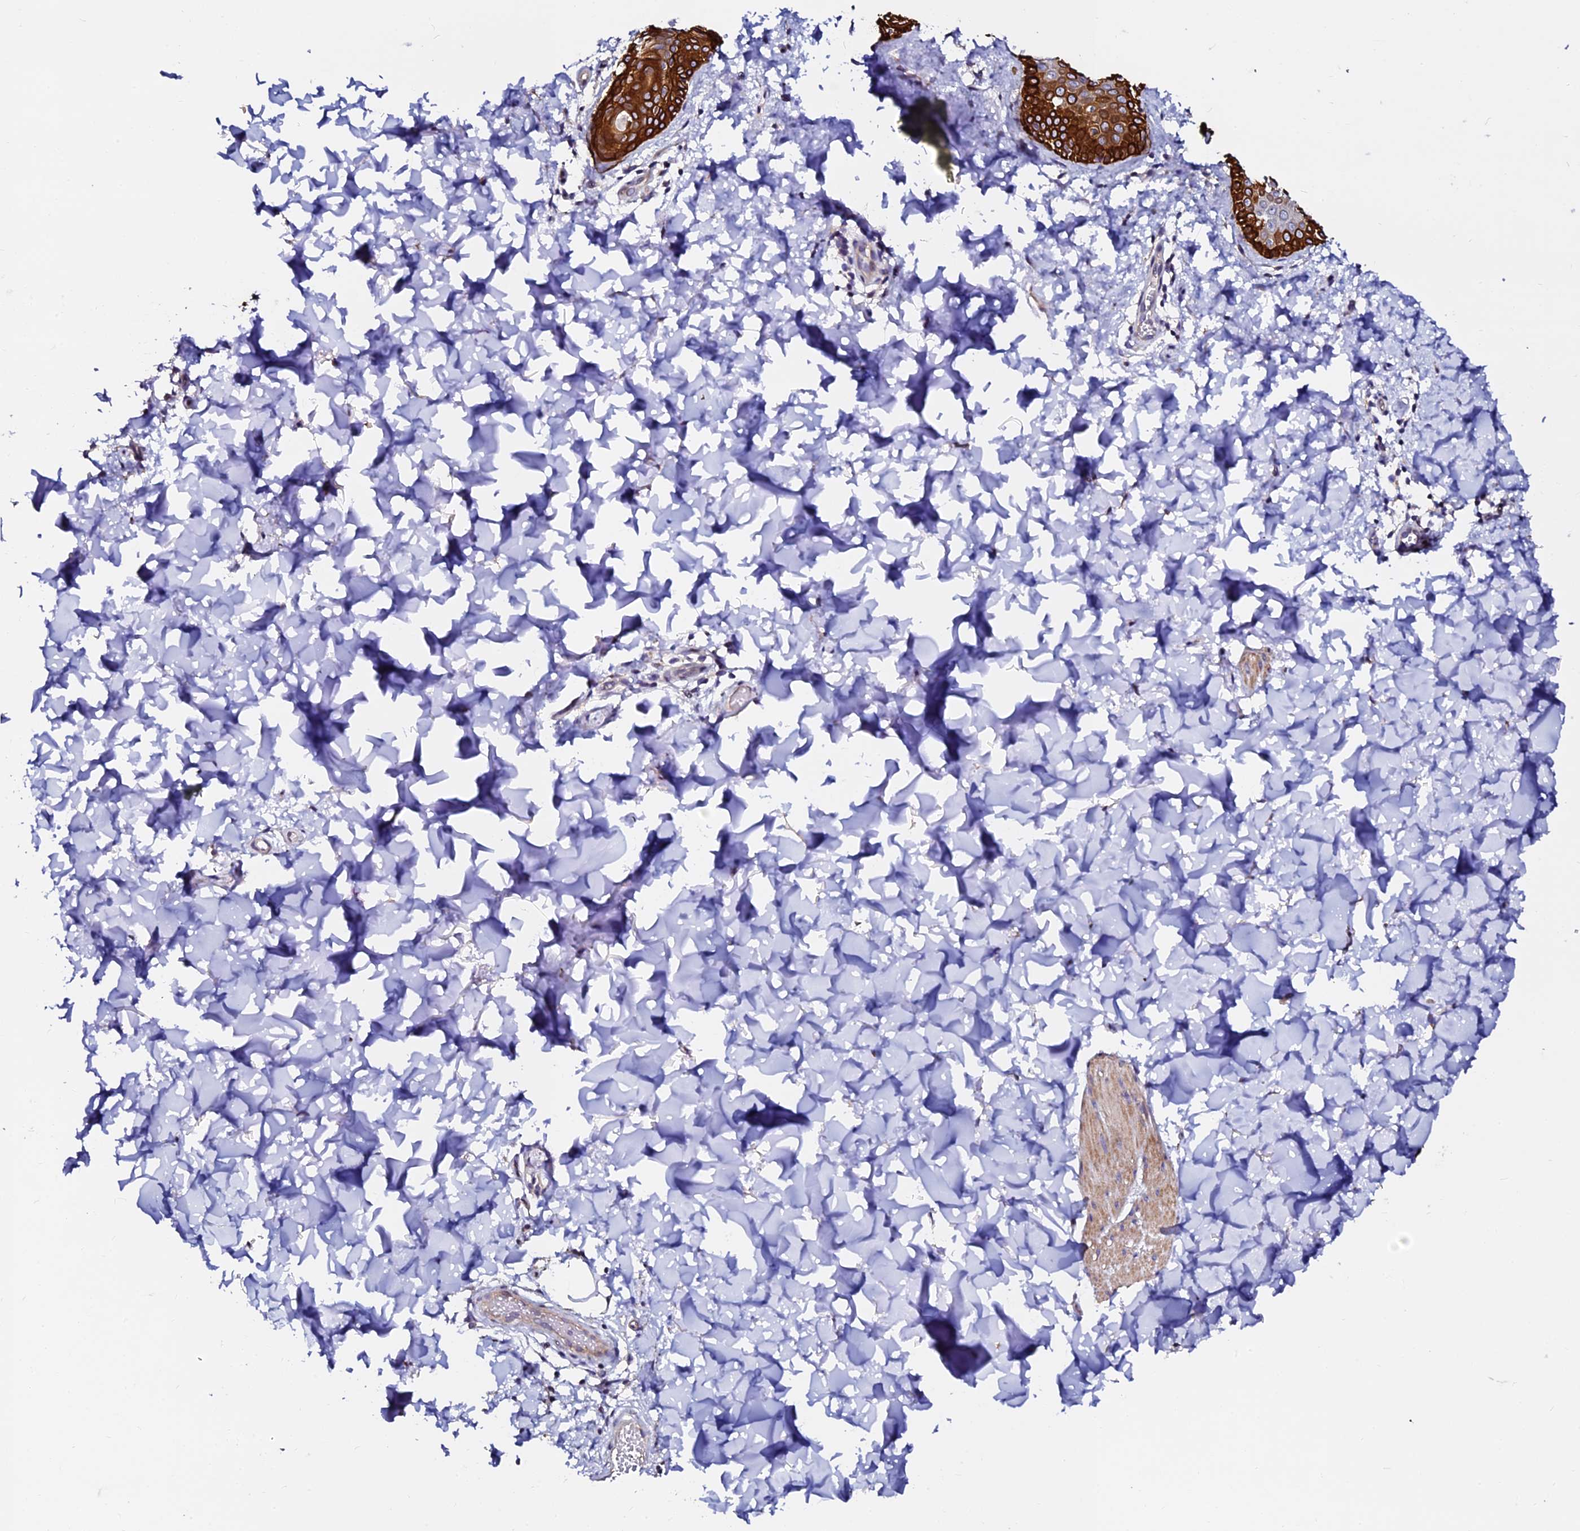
{"staining": {"intensity": "negative", "quantity": "none", "location": "none"}, "tissue": "skin", "cell_type": "Fibroblasts", "image_type": "normal", "snomed": [{"axis": "morphology", "description": "Normal tissue, NOS"}, {"axis": "topography", "description": "Skin"}], "caption": "Fibroblasts show no significant expression in normal skin. Brightfield microscopy of IHC stained with DAB (3,3'-diaminobenzidine) (brown) and hematoxylin (blue), captured at high magnification.", "gene": "GPN3", "patient": {"sex": "male", "age": 36}}